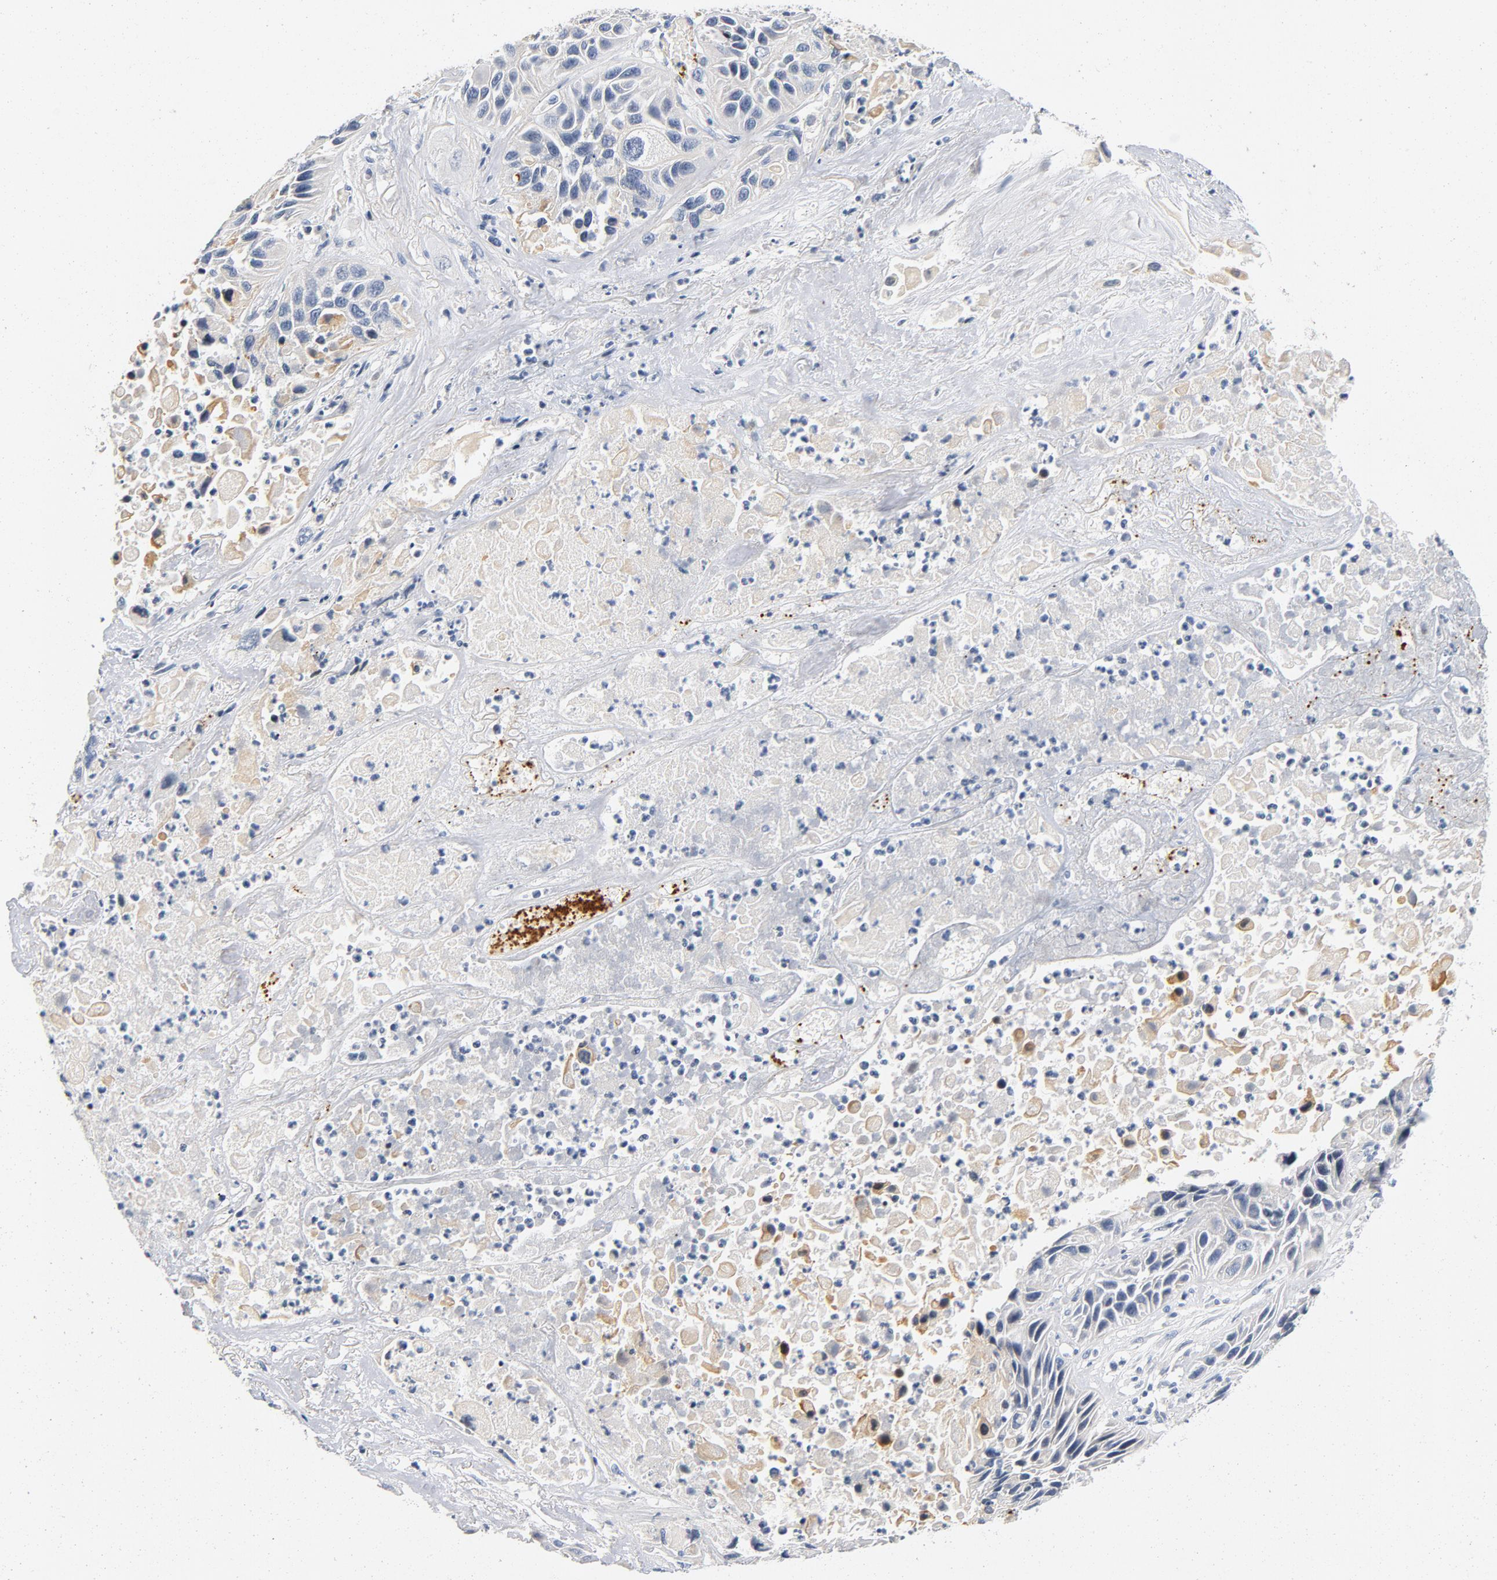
{"staining": {"intensity": "weak", "quantity": "<25%", "location": "cytoplasmic/membranous"}, "tissue": "lung cancer", "cell_type": "Tumor cells", "image_type": "cancer", "snomed": [{"axis": "morphology", "description": "Squamous cell carcinoma, NOS"}, {"axis": "topography", "description": "Lung"}], "caption": "Photomicrograph shows no protein expression in tumor cells of lung cancer (squamous cell carcinoma) tissue.", "gene": "PIM1", "patient": {"sex": "female", "age": 76}}